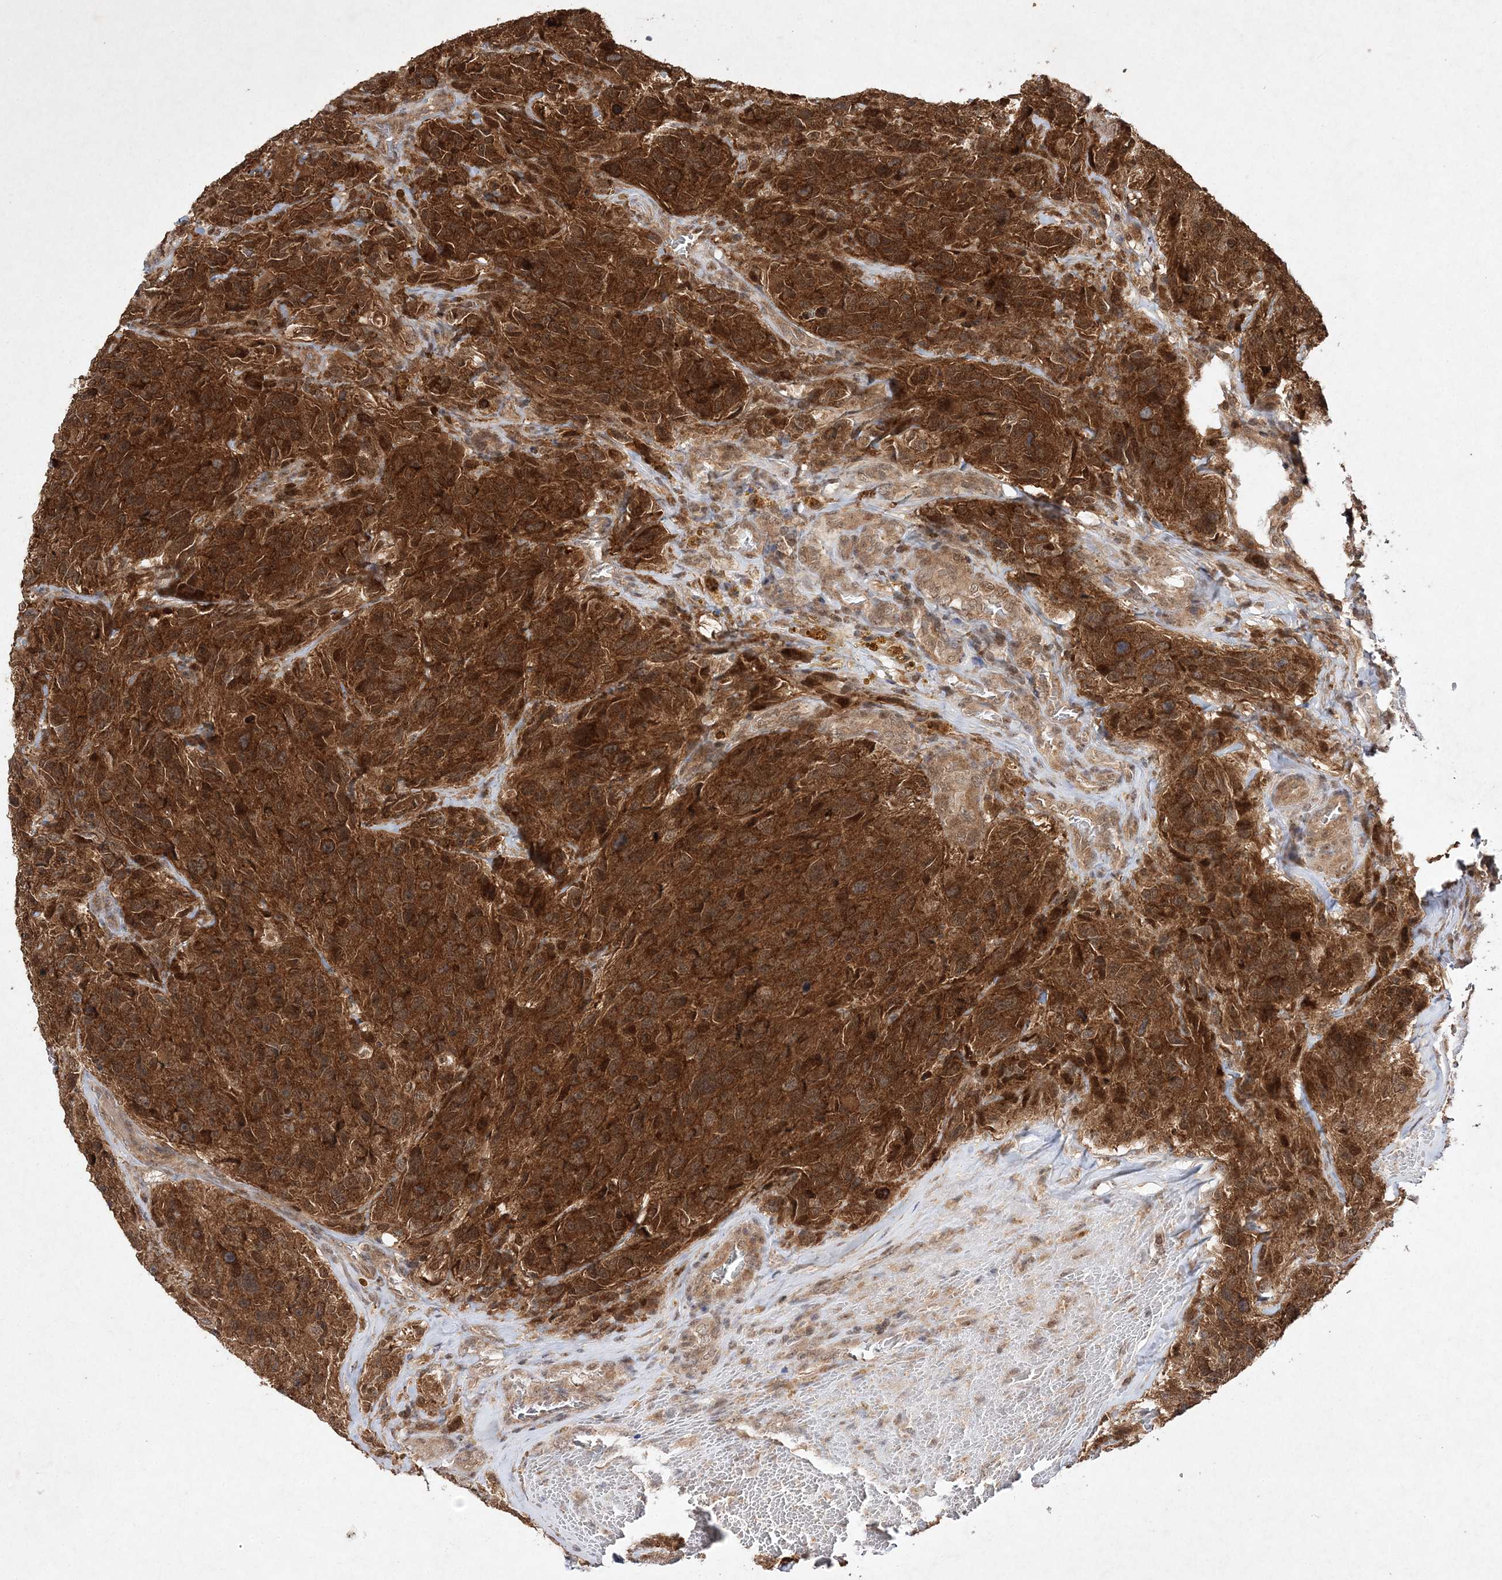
{"staining": {"intensity": "strong", "quantity": ">75%", "location": "cytoplasmic/membranous"}, "tissue": "glioma", "cell_type": "Tumor cells", "image_type": "cancer", "snomed": [{"axis": "morphology", "description": "Glioma, malignant, High grade"}, {"axis": "topography", "description": "Brain"}], "caption": "Malignant glioma (high-grade) tissue shows strong cytoplasmic/membranous positivity in approximately >75% of tumor cells", "gene": "NIF3L1", "patient": {"sex": "male", "age": 69}}